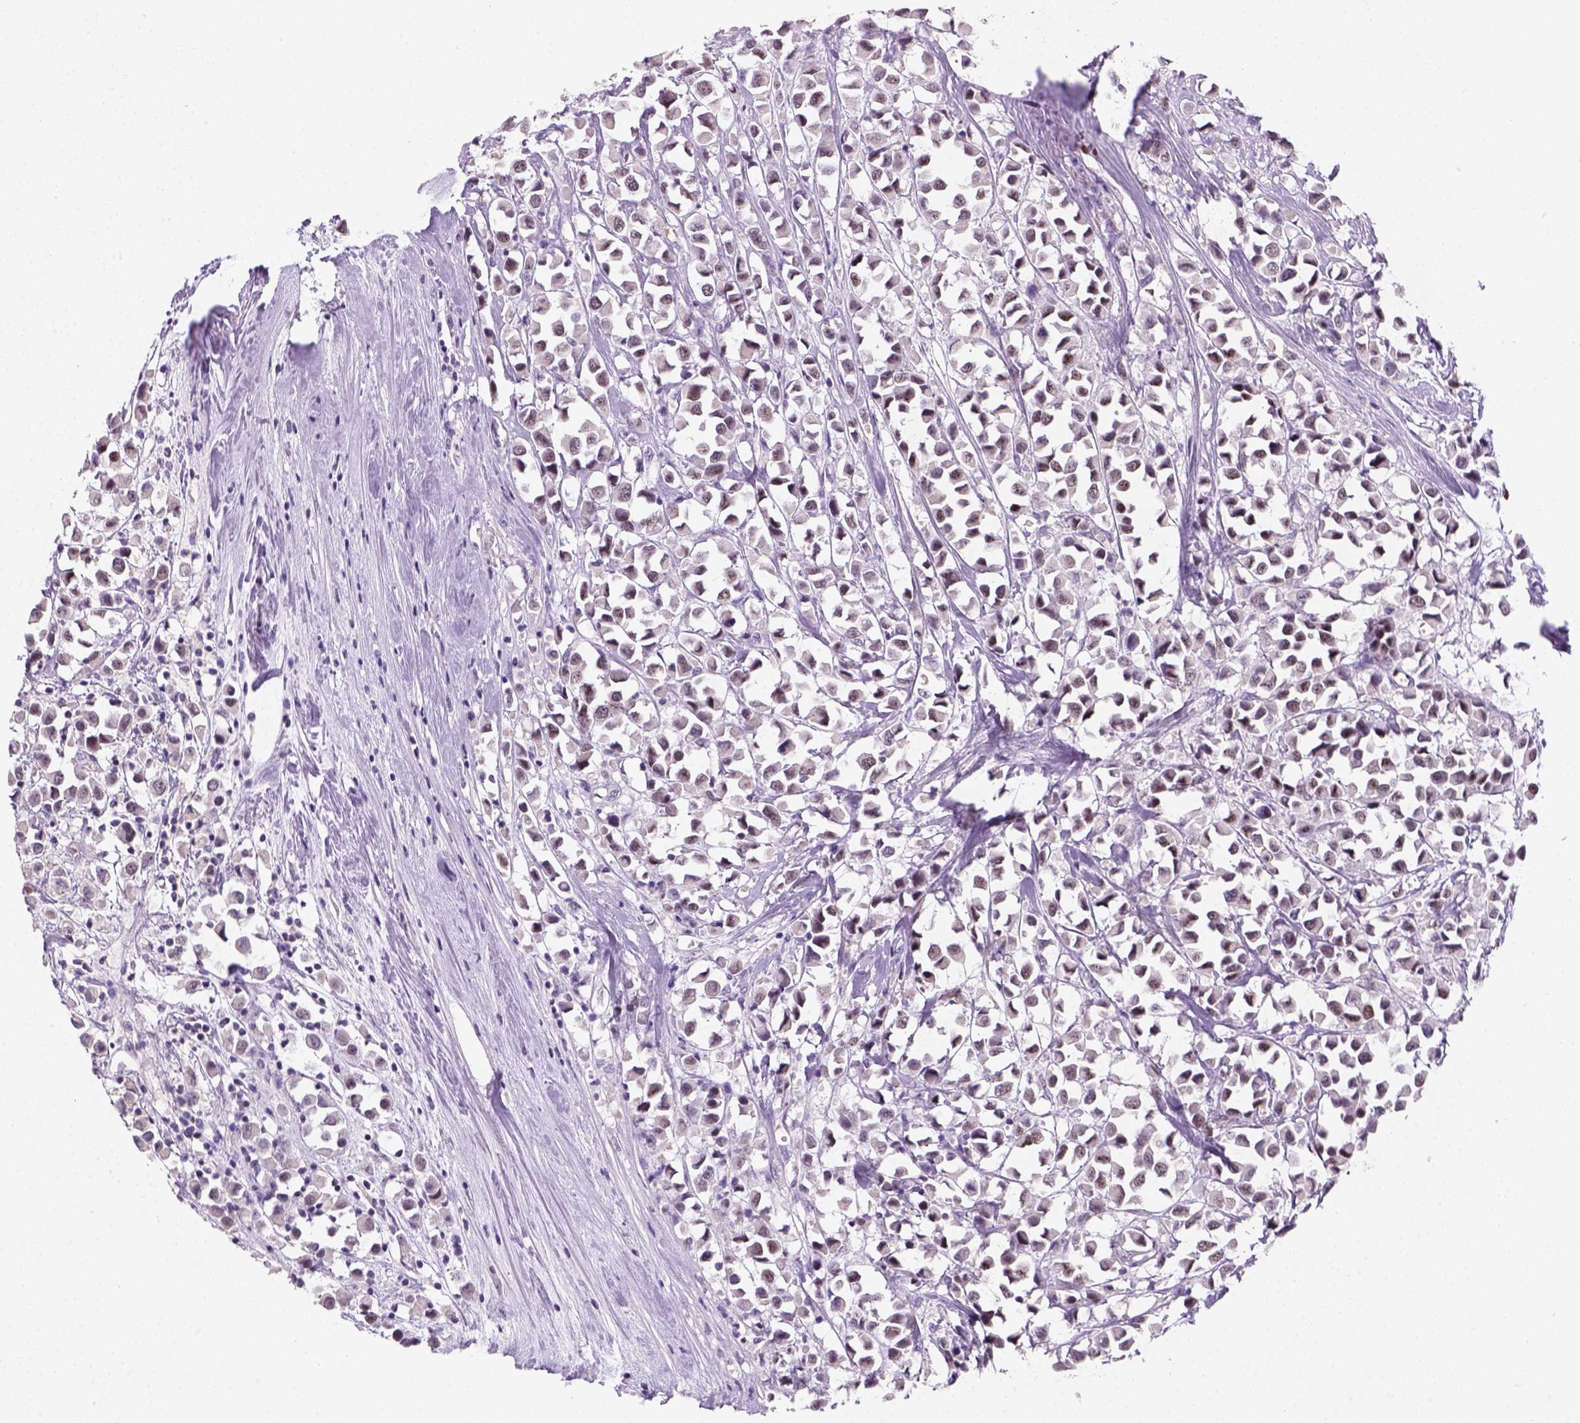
{"staining": {"intensity": "weak", "quantity": ">75%", "location": "nuclear"}, "tissue": "breast cancer", "cell_type": "Tumor cells", "image_type": "cancer", "snomed": [{"axis": "morphology", "description": "Duct carcinoma"}, {"axis": "topography", "description": "Breast"}], "caption": "IHC histopathology image of neoplastic tissue: human breast cancer (infiltrating ductal carcinoma) stained using IHC demonstrates low levels of weak protein expression localized specifically in the nuclear of tumor cells, appearing as a nuclear brown color.", "gene": "ZMAT4", "patient": {"sex": "female", "age": 61}}